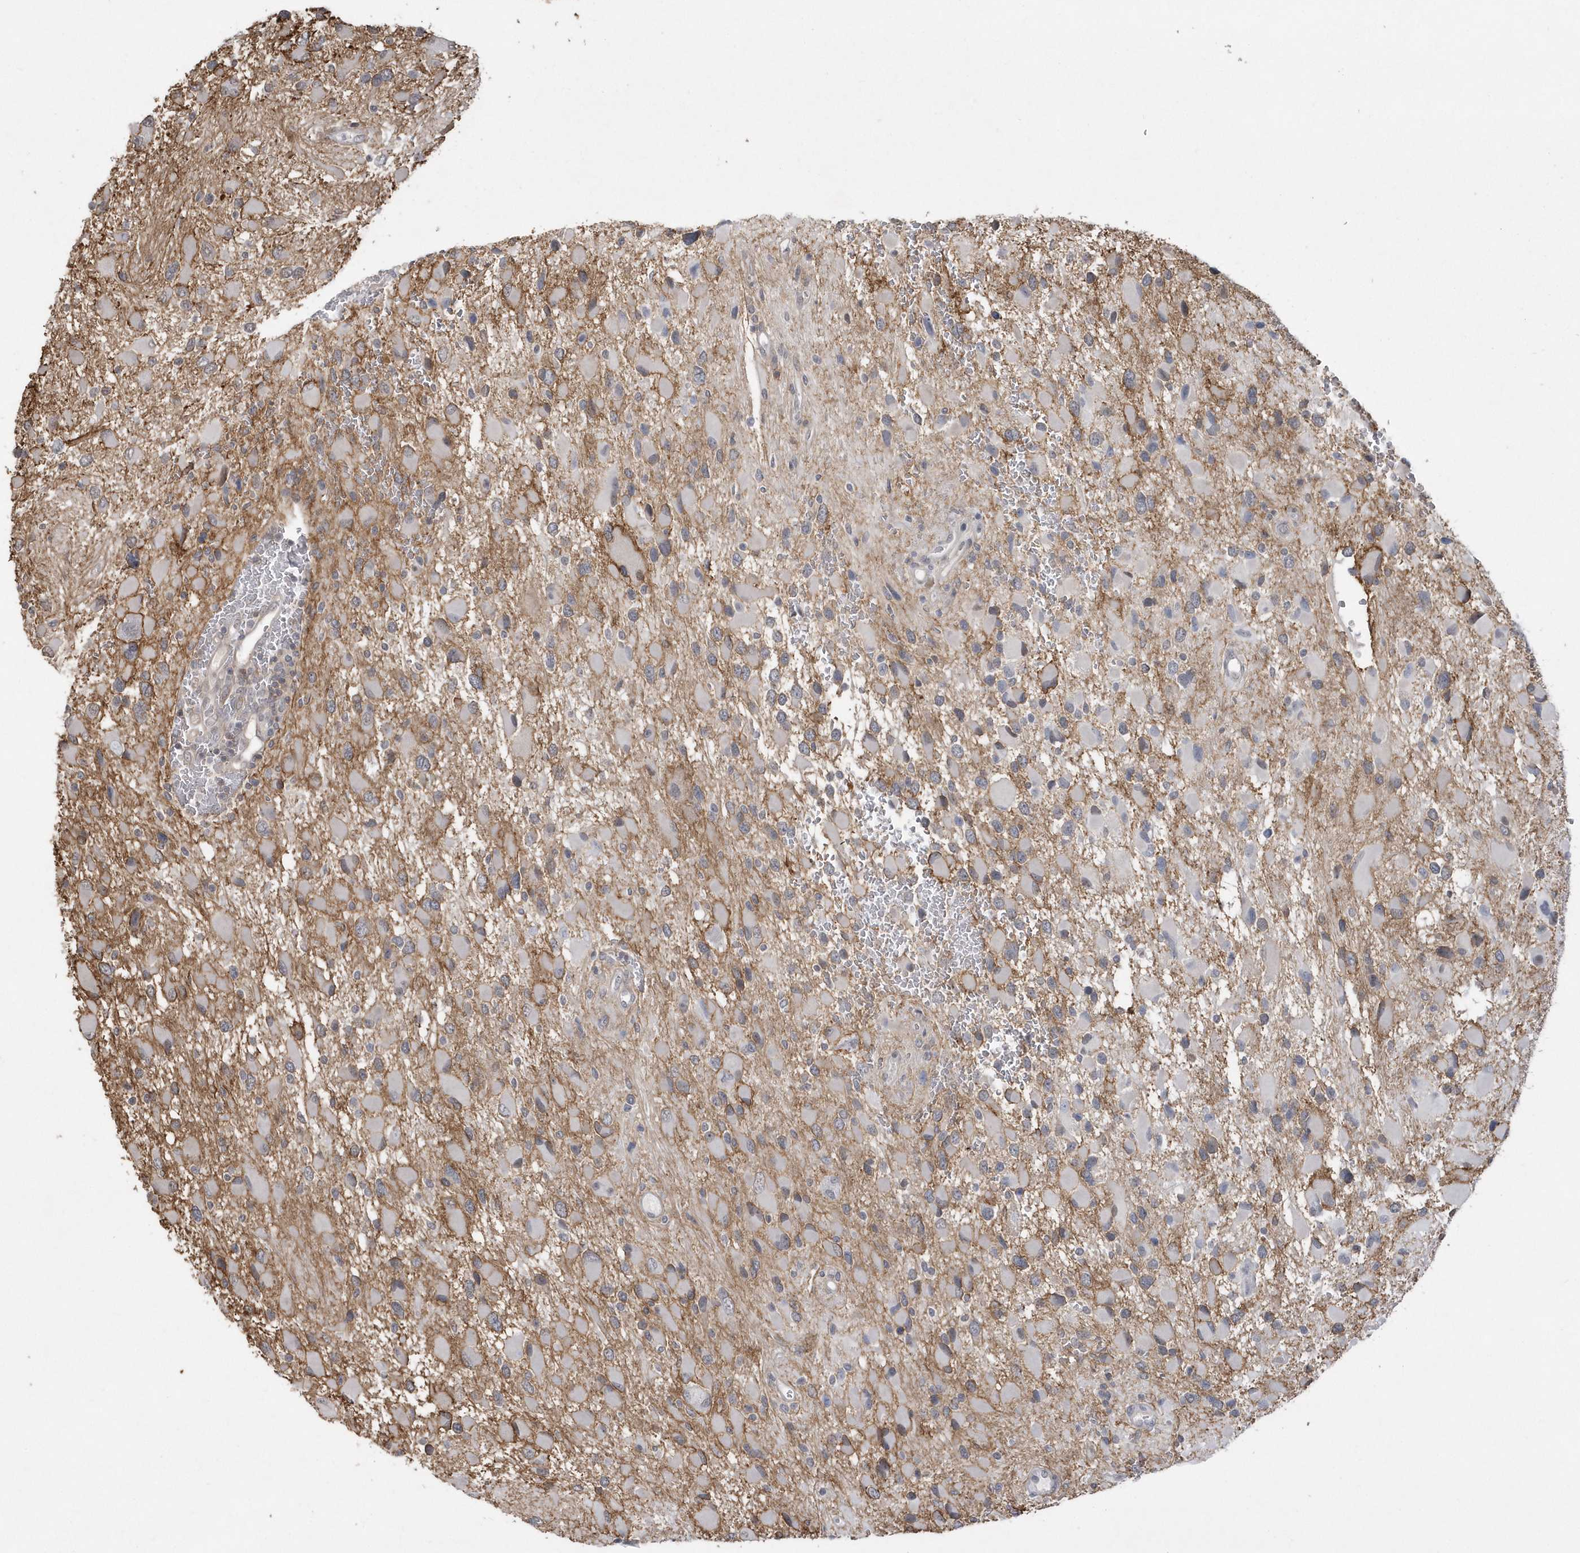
{"staining": {"intensity": "moderate", "quantity": "25%-75%", "location": "cytoplasmic/membranous"}, "tissue": "glioma", "cell_type": "Tumor cells", "image_type": "cancer", "snomed": [{"axis": "morphology", "description": "Glioma, malignant, High grade"}, {"axis": "topography", "description": "Brain"}], "caption": "This micrograph demonstrates immunohistochemistry staining of glioma, with medium moderate cytoplasmic/membranous staining in about 25%-75% of tumor cells.", "gene": "CRIP3", "patient": {"sex": "male", "age": 53}}